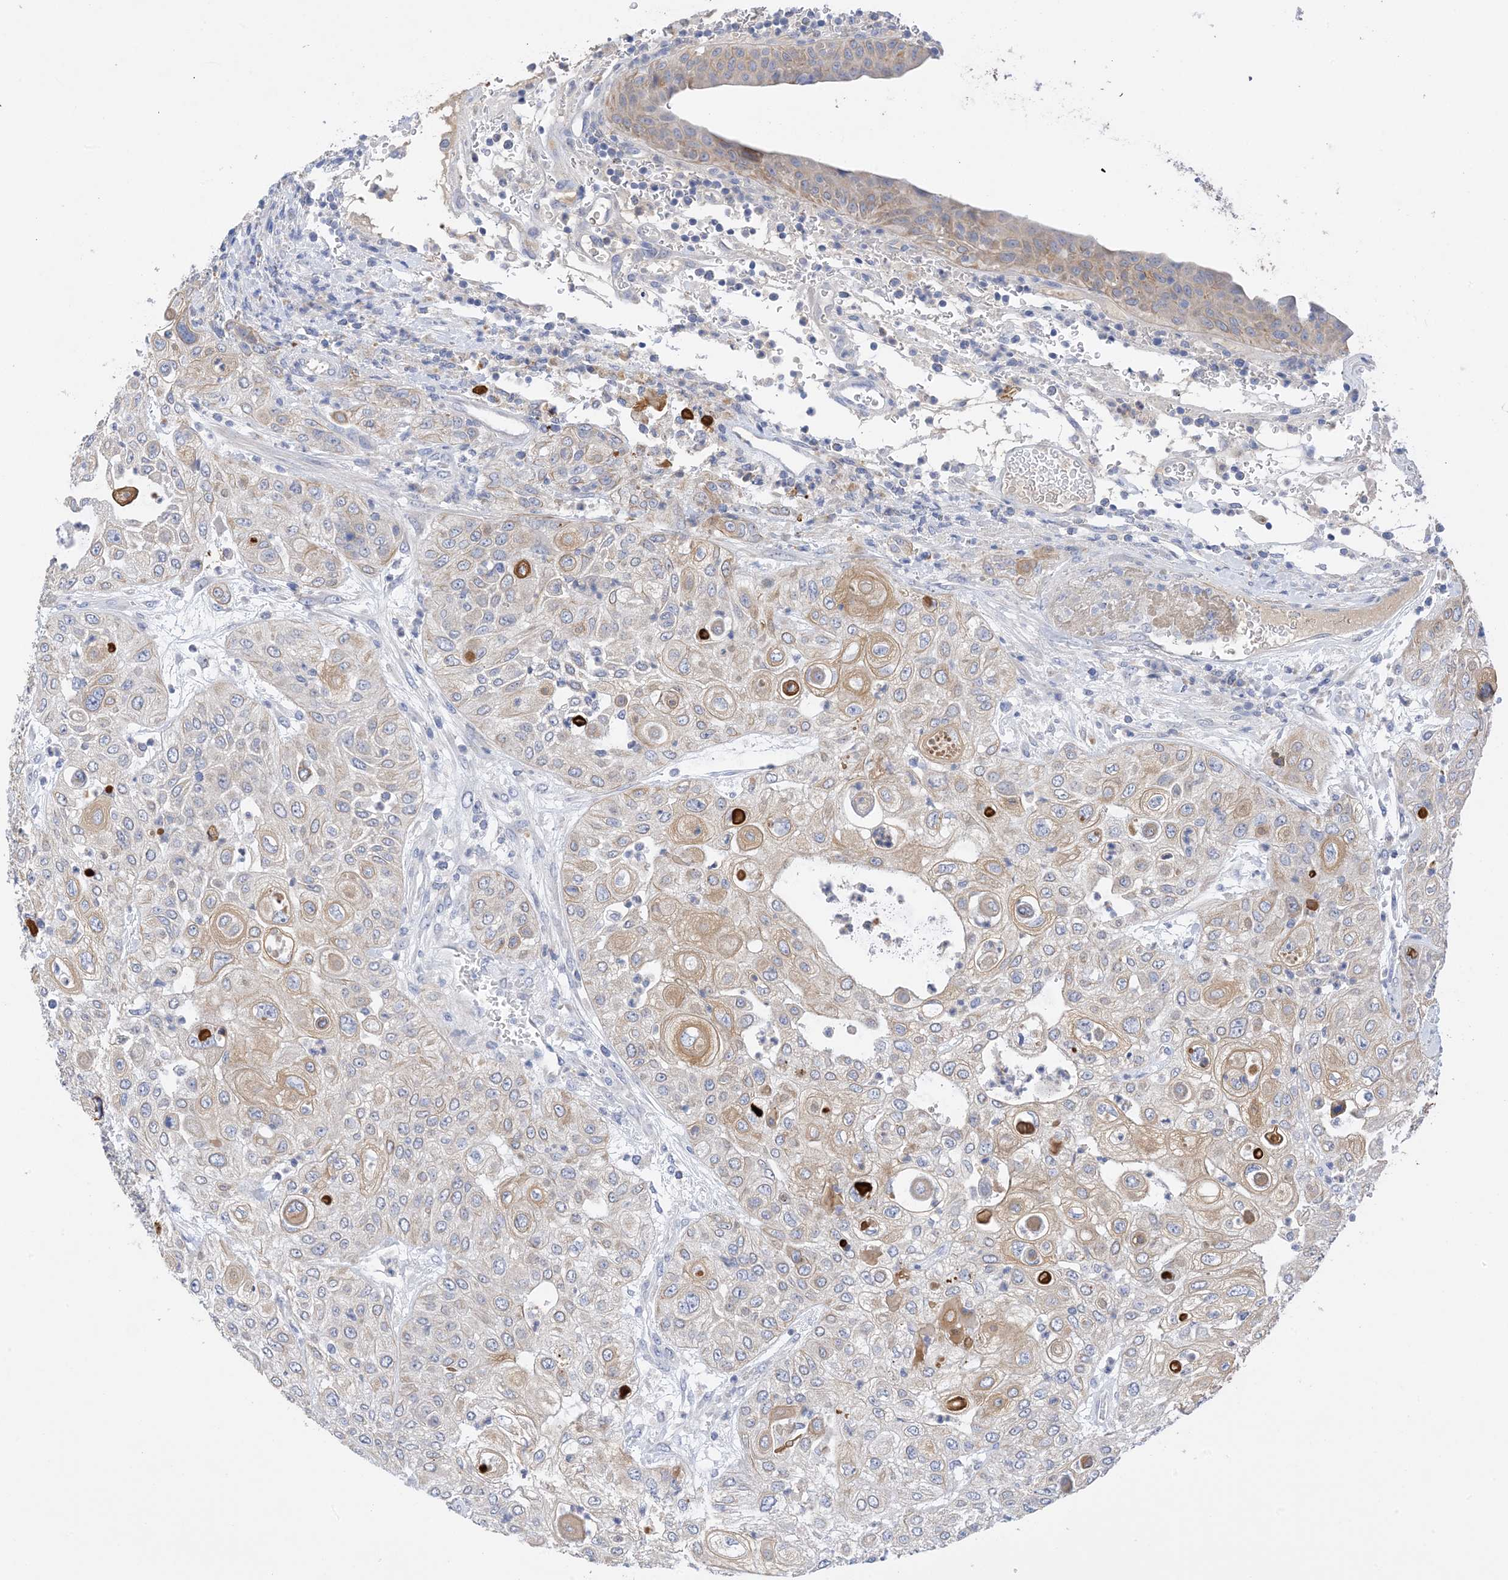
{"staining": {"intensity": "weak", "quantity": "25%-75%", "location": "cytoplasmic/membranous"}, "tissue": "urothelial cancer", "cell_type": "Tumor cells", "image_type": "cancer", "snomed": [{"axis": "morphology", "description": "Urothelial carcinoma, High grade"}, {"axis": "topography", "description": "Urinary bladder"}], "caption": "About 25%-75% of tumor cells in high-grade urothelial carcinoma demonstrate weak cytoplasmic/membranous protein expression as visualized by brown immunohistochemical staining.", "gene": "PLK4", "patient": {"sex": "female", "age": 79}}